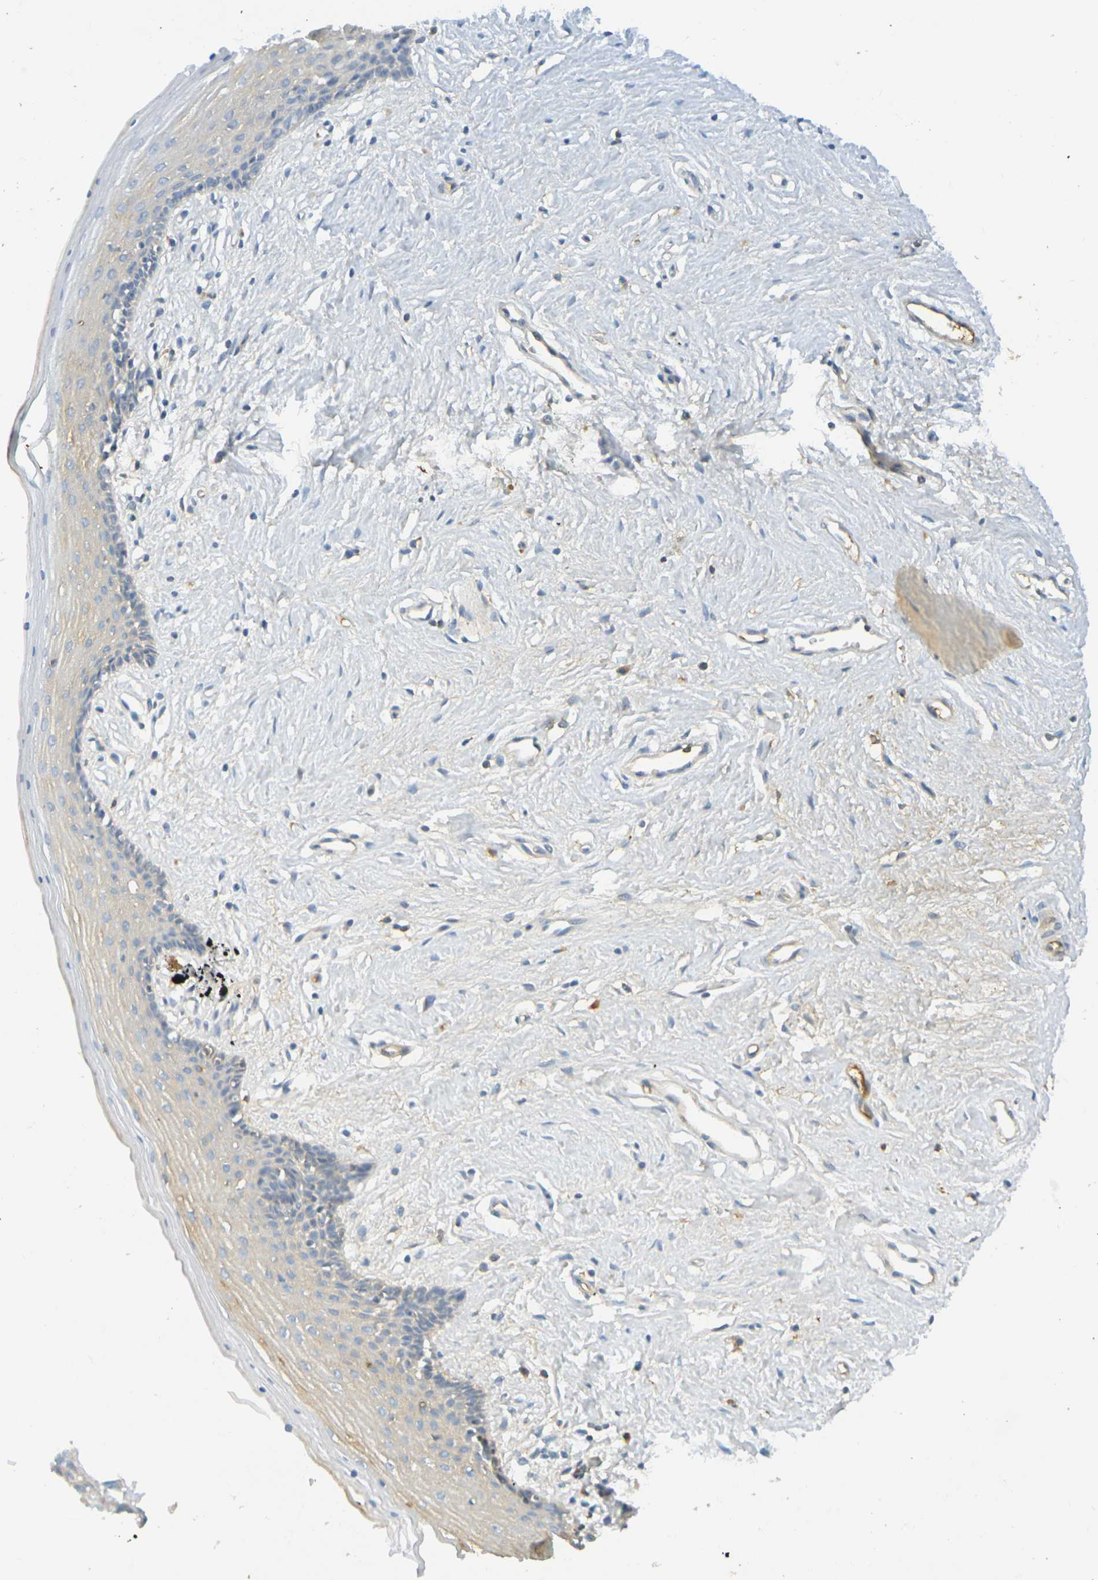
{"staining": {"intensity": "weak", "quantity": "25%-75%", "location": "cytoplasmic/membranous"}, "tissue": "vagina", "cell_type": "Squamous epithelial cells", "image_type": "normal", "snomed": [{"axis": "morphology", "description": "Normal tissue, NOS"}, {"axis": "topography", "description": "Vagina"}], "caption": "A brown stain labels weak cytoplasmic/membranous positivity of a protein in squamous epithelial cells of unremarkable vagina.", "gene": "C1QA", "patient": {"sex": "female", "age": 44}}